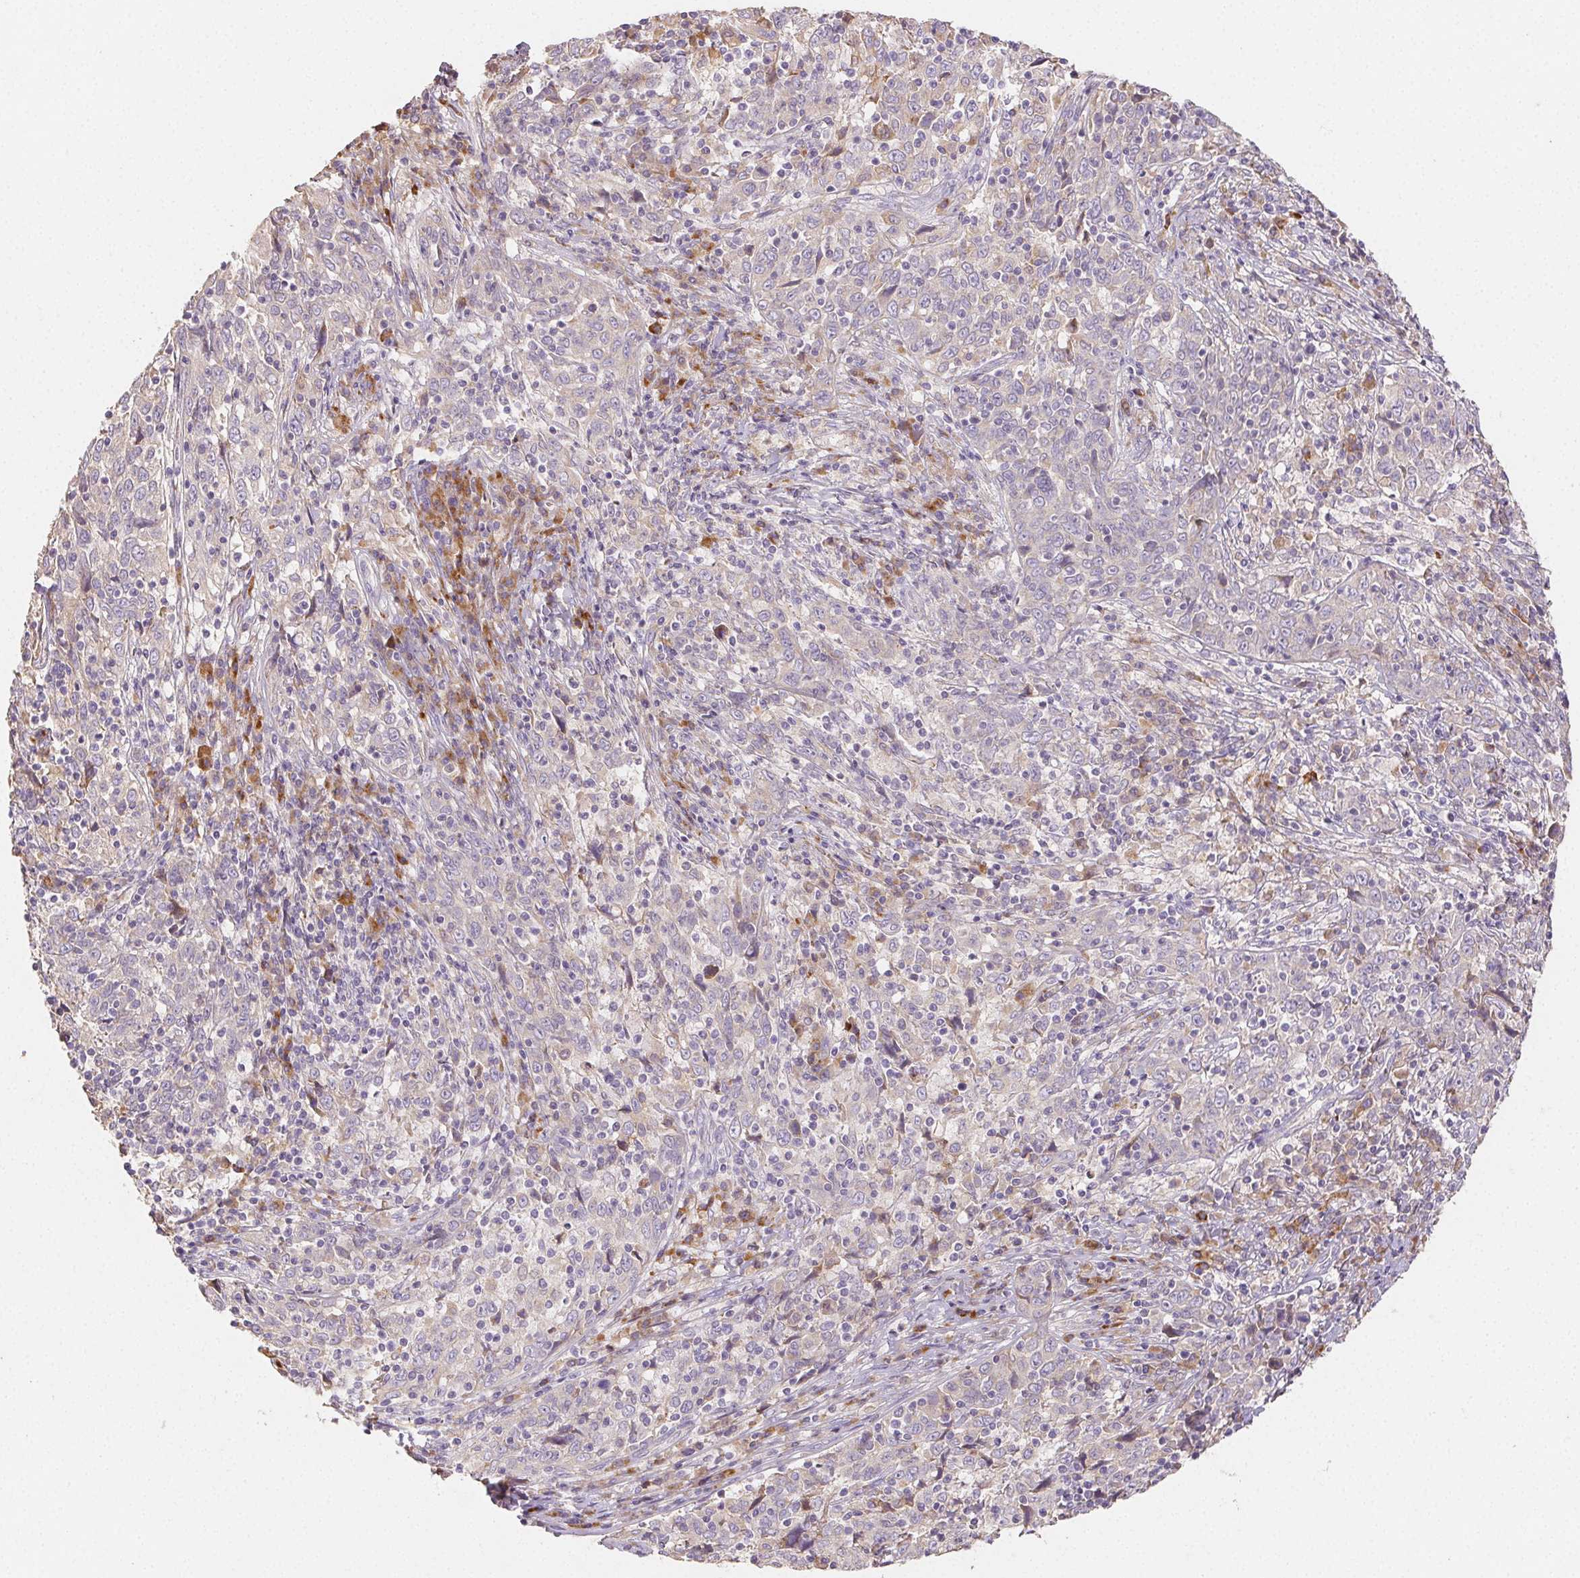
{"staining": {"intensity": "negative", "quantity": "none", "location": "none"}, "tissue": "cervical cancer", "cell_type": "Tumor cells", "image_type": "cancer", "snomed": [{"axis": "morphology", "description": "Squamous cell carcinoma, NOS"}, {"axis": "topography", "description": "Cervix"}], "caption": "This is a photomicrograph of immunohistochemistry (IHC) staining of cervical squamous cell carcinoma, which shows no positivity in tumor cells.", "gene": "ACVR1B", "patient": {"sex": "female", "age": 46}}